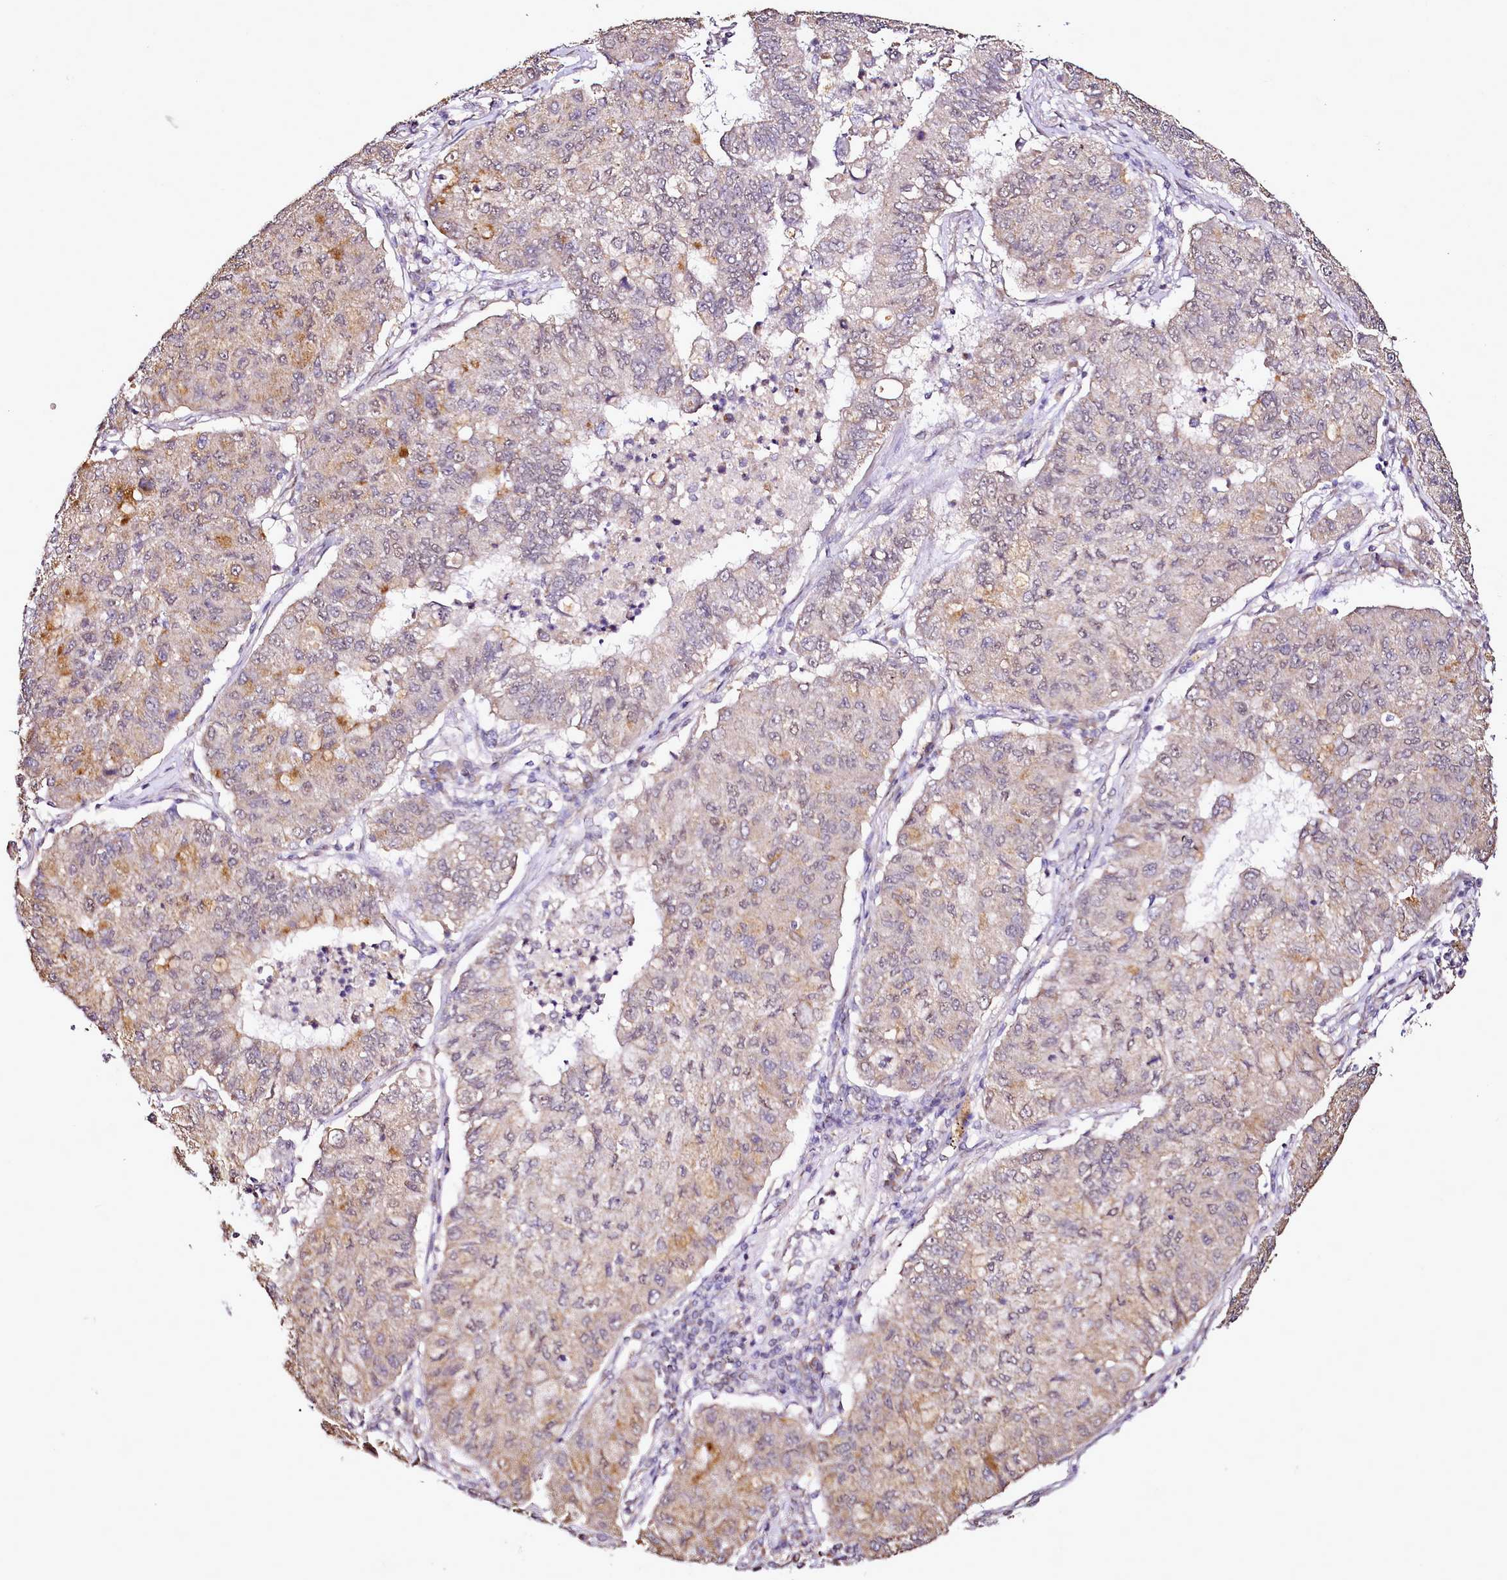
{"staining": {"intensity": "moderate", "quantity": "<25%", "location": "cytoplasmic/membranous"}, "tissue": "lung cancer", "cell_type": "Tumor cells", "image_type": "cancer", "snomed": [{"axis": "morphology", "description": "Squamous cell carcinoma, NOS"}, {"axis": "topography", "description": "Lung"}], "caption": "DAB (3,3'-diaminobenzidine) immunohistochemical staining of human lung cancer demonstrates moderate cytoplasmic/membranous protein staining in approximately <25% of tumor cells. The staining was performed using DAB to visualize the protein expression in brown, while the nuclei were stained in blue with hematoxylin (Magnification: 20x).", "gene": "EDIL3", "patient": {"sex": "male", "age": 74}}